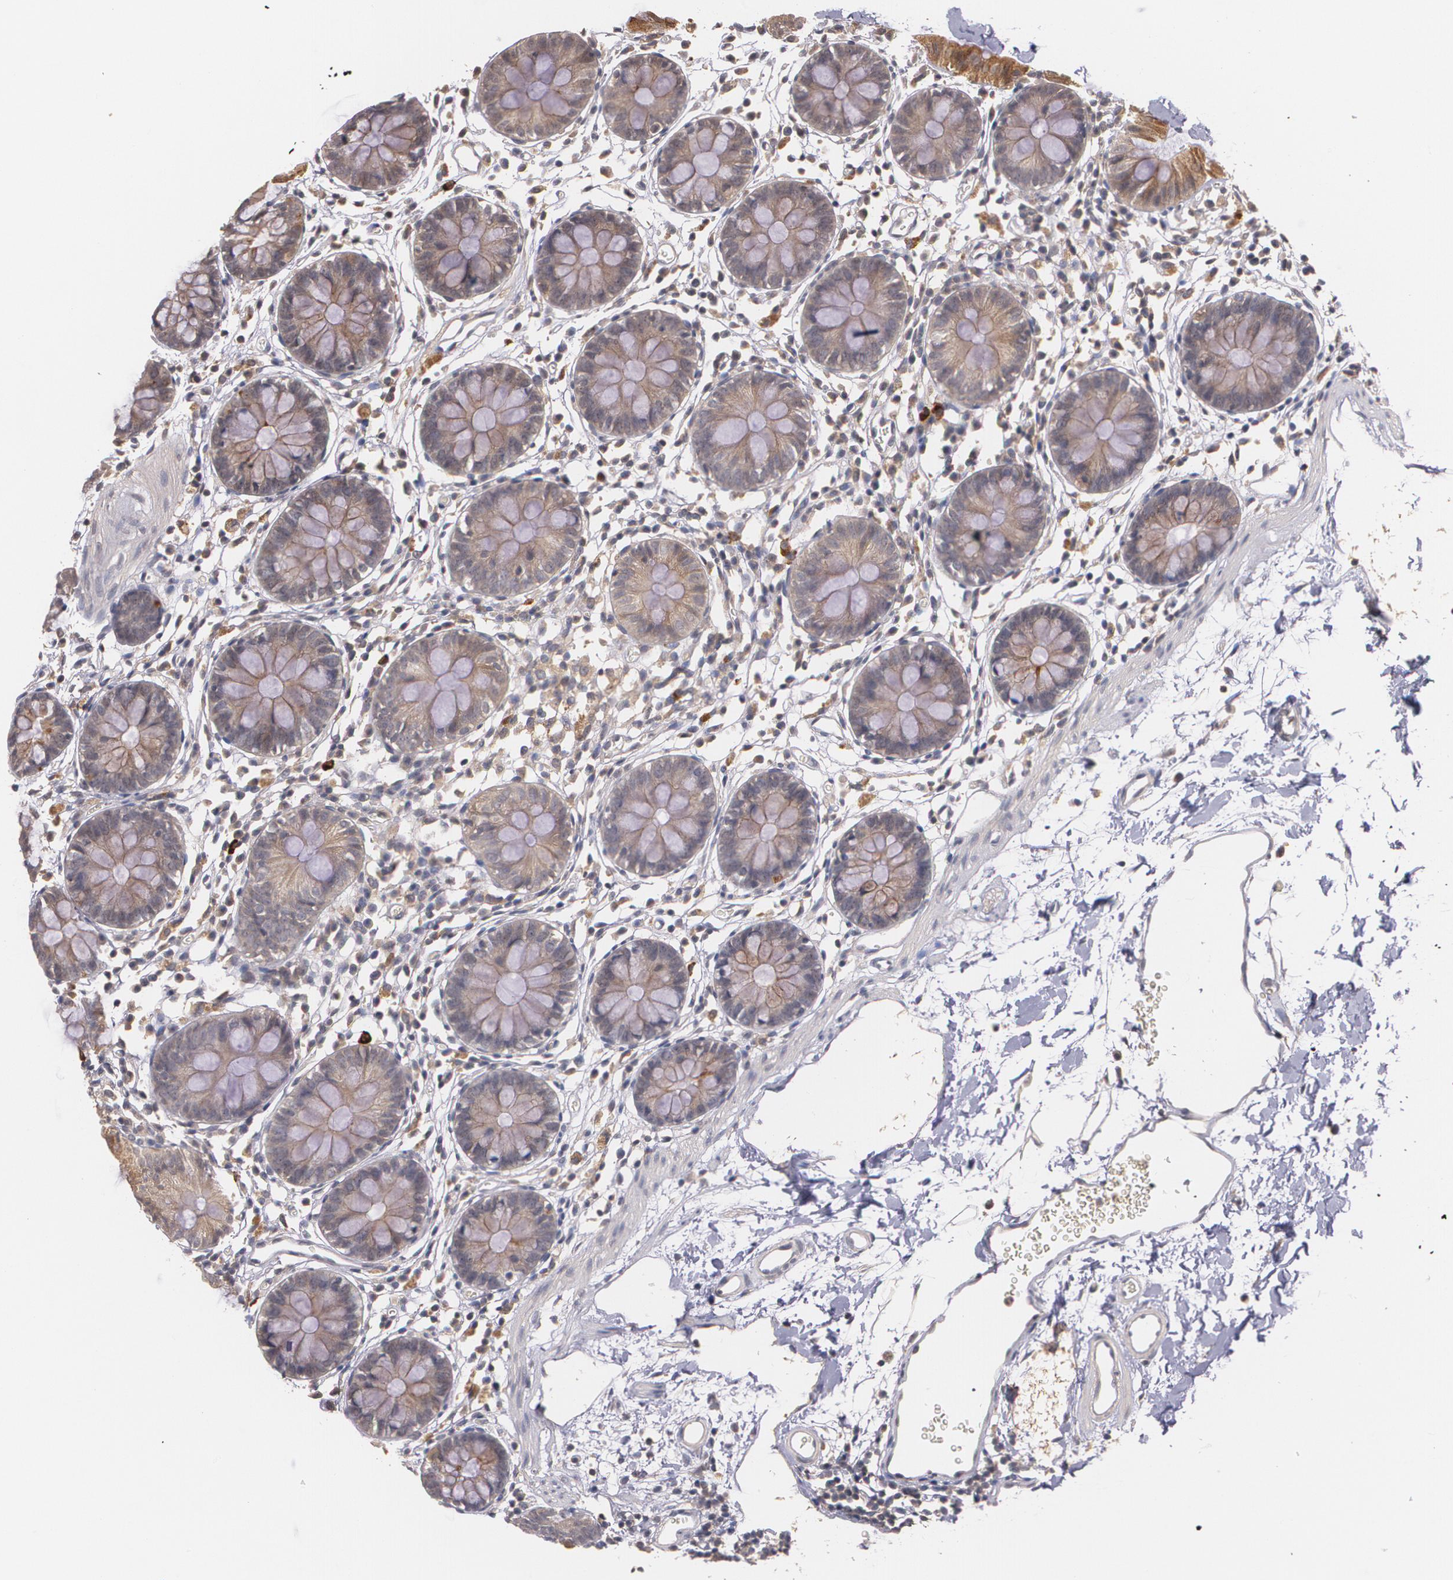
{"staining": {"intensity": "negative", "quantity": "none", "location": "none"}, "tissue": "colon", "cell_type": "Endothelial cells", "image_type": "normal", "snomed": [{"axis": "morphology", "description": "Normal tissue, NOS"}, {"axis": "topography", "description": "Colon"}], "caption": "Endothelial cells show no significant protein staining in benign colon. (Immunohistochemistry, brightfield microscopy, high magnification).", "gene": "IFNGR2", "patient": {"sex": "male", "age": 14}}